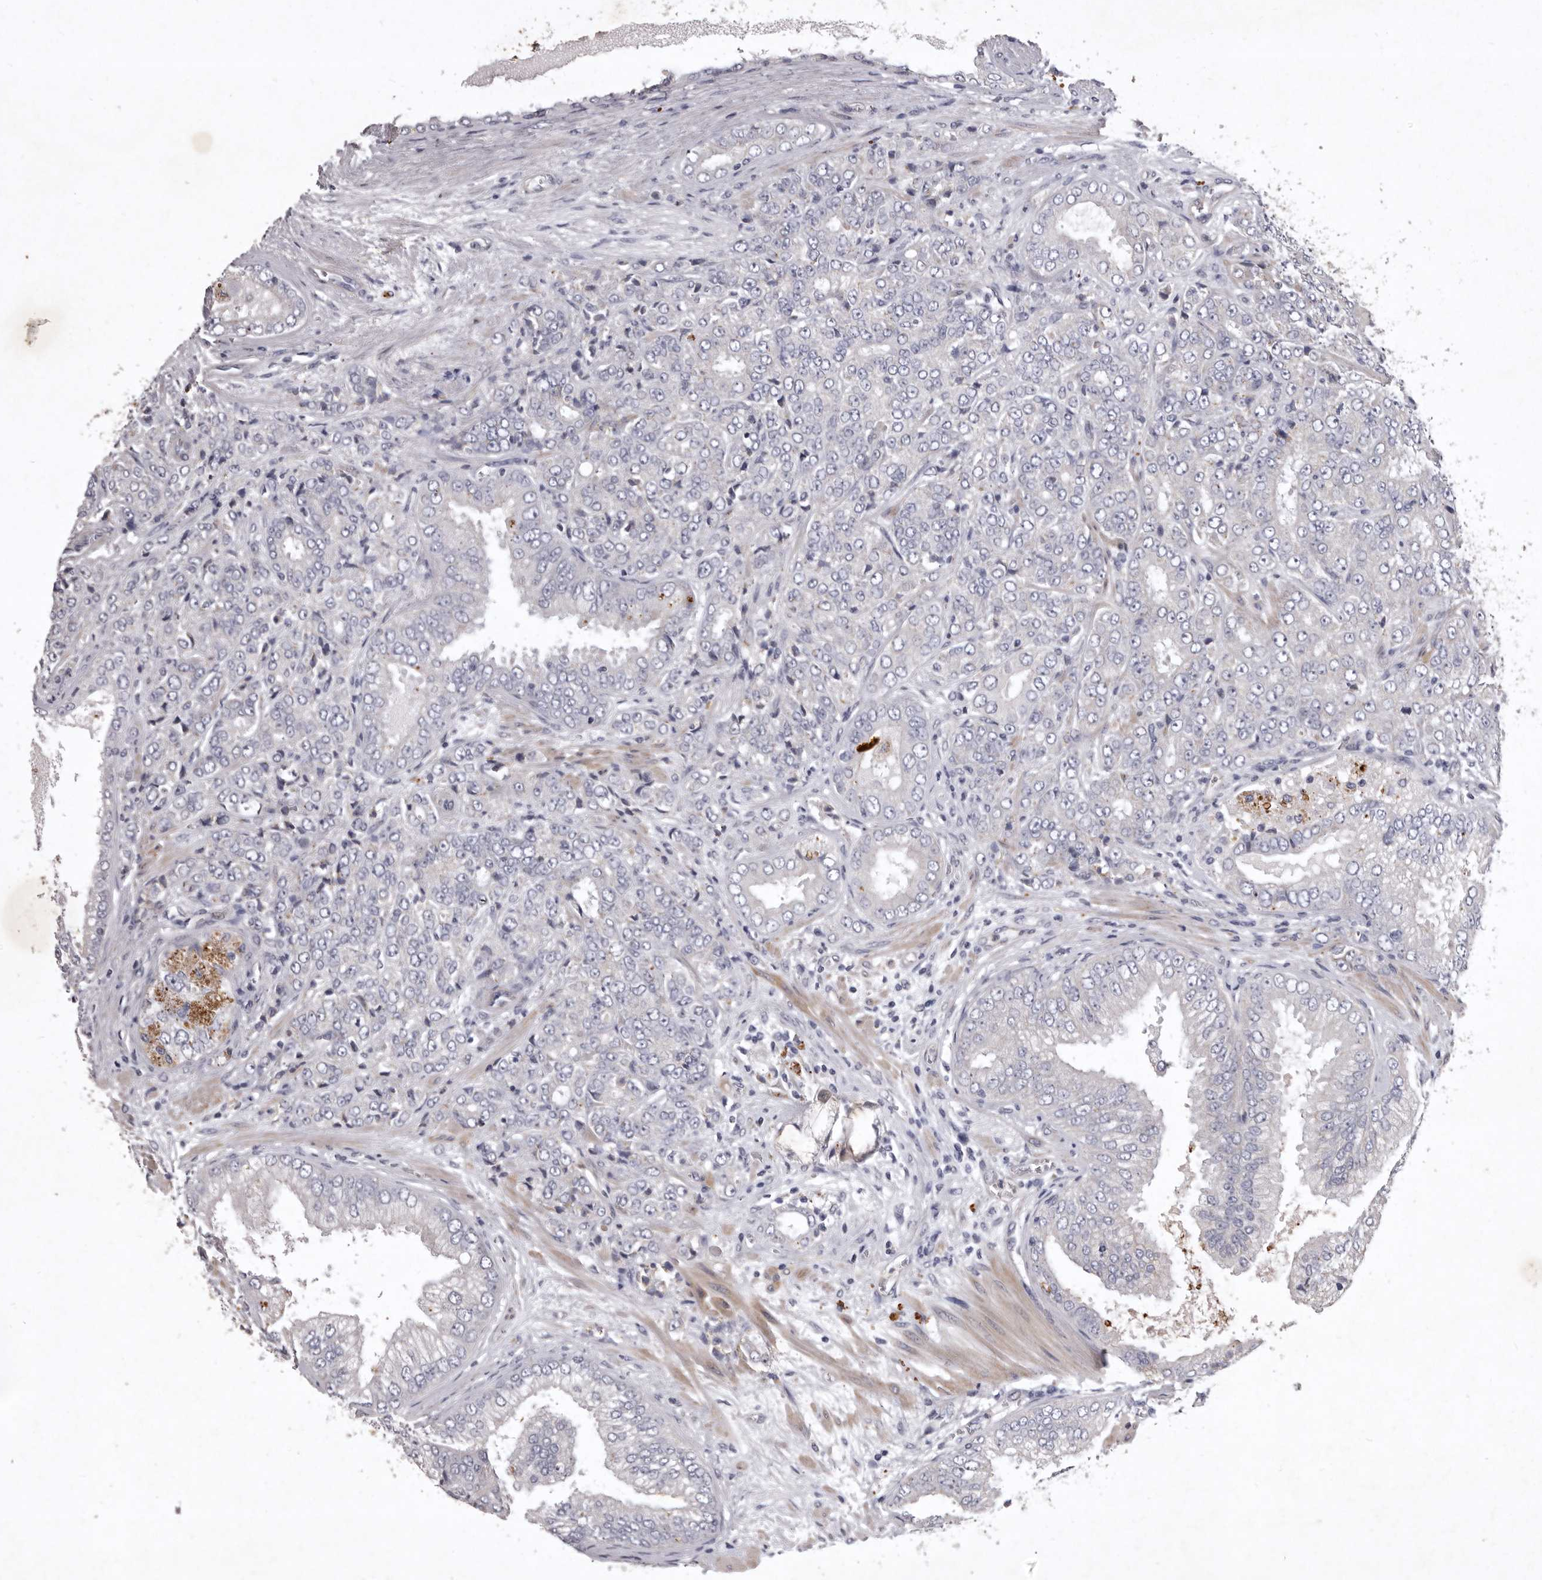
{"staining": {"intensity": "moderate", "quantity": "<25%", "location": "cytoplasmic/membranous"}, "tissue": "prostate cancer", "cell_type": "Tumor cells", "image_type": "cancer", "snomed": [{"axis": "morphology", "description": "Adenocarcinoma, High grade"}, {"axis": "topography", "description": "Prostate"}], "caption": "Prostate cancer (high-grade adenocarcinoma) stained for a protein (brown) demonstrates moderate cytoplasmic/membranous positive positivity in approximately <25% of tumor cells.", "gene": "NKAIN4", "patient": {"sex": "male", "age": 58}}